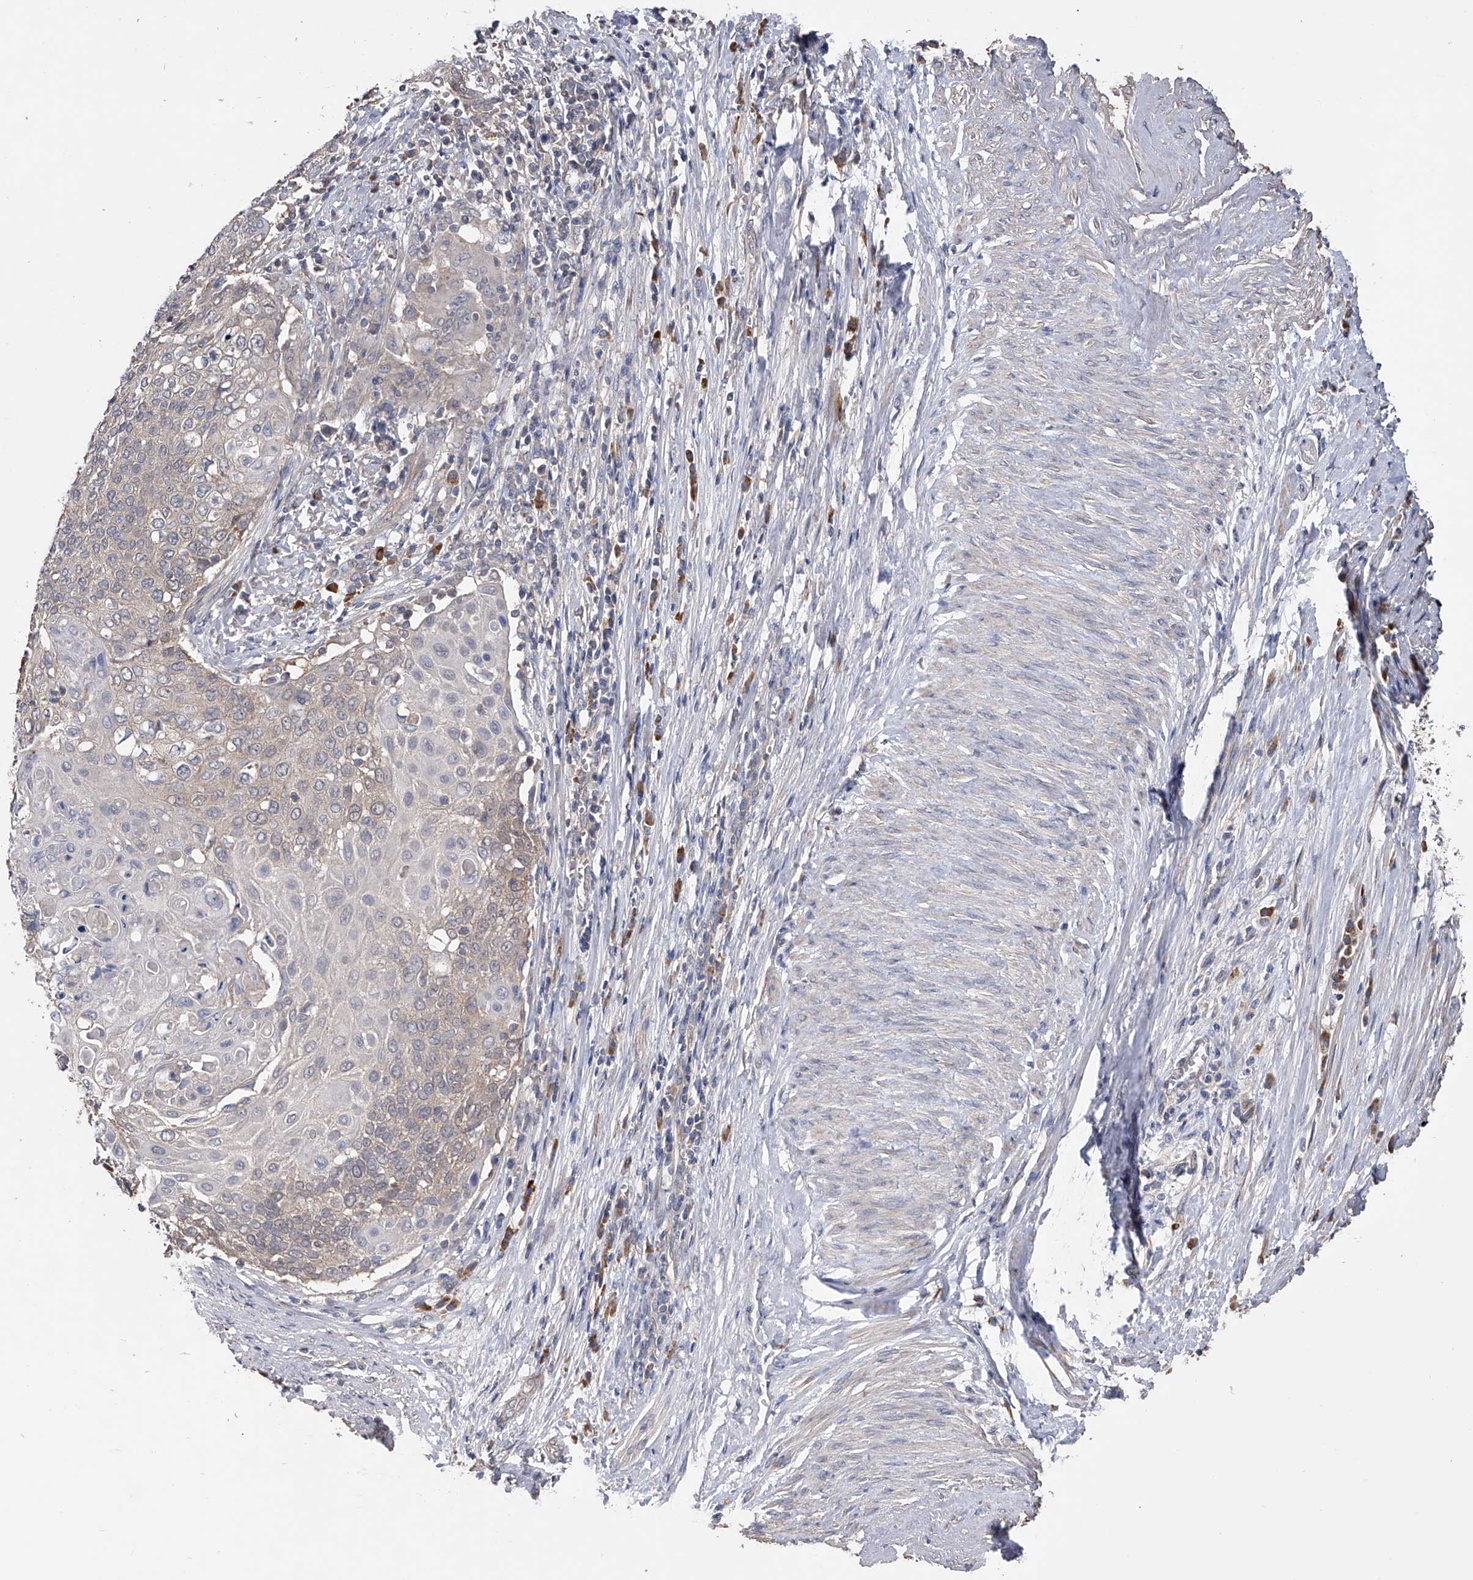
{"staining": {"intensity": "negative", "quantity": "none", "location": "none"}, "tissue": "cervical cancer", "cell_type": "Tumor cells", "image_type": "cancer", "snomed": [{"axis": "morphology", "description": "Squamous cell carcinoma, NOS"}, {"axis": "topography", "description": "Cervix"}], "caption": "An image of human squamous cell carcinoma (cervical) is negative for staining in tumor cells. (DAB (3,3'-diaminobenzidine) immunohistochemistry with hematoxylin counter stain).", "gene": "CFAP298", "patient": {"sex": "female", "age": 39}}